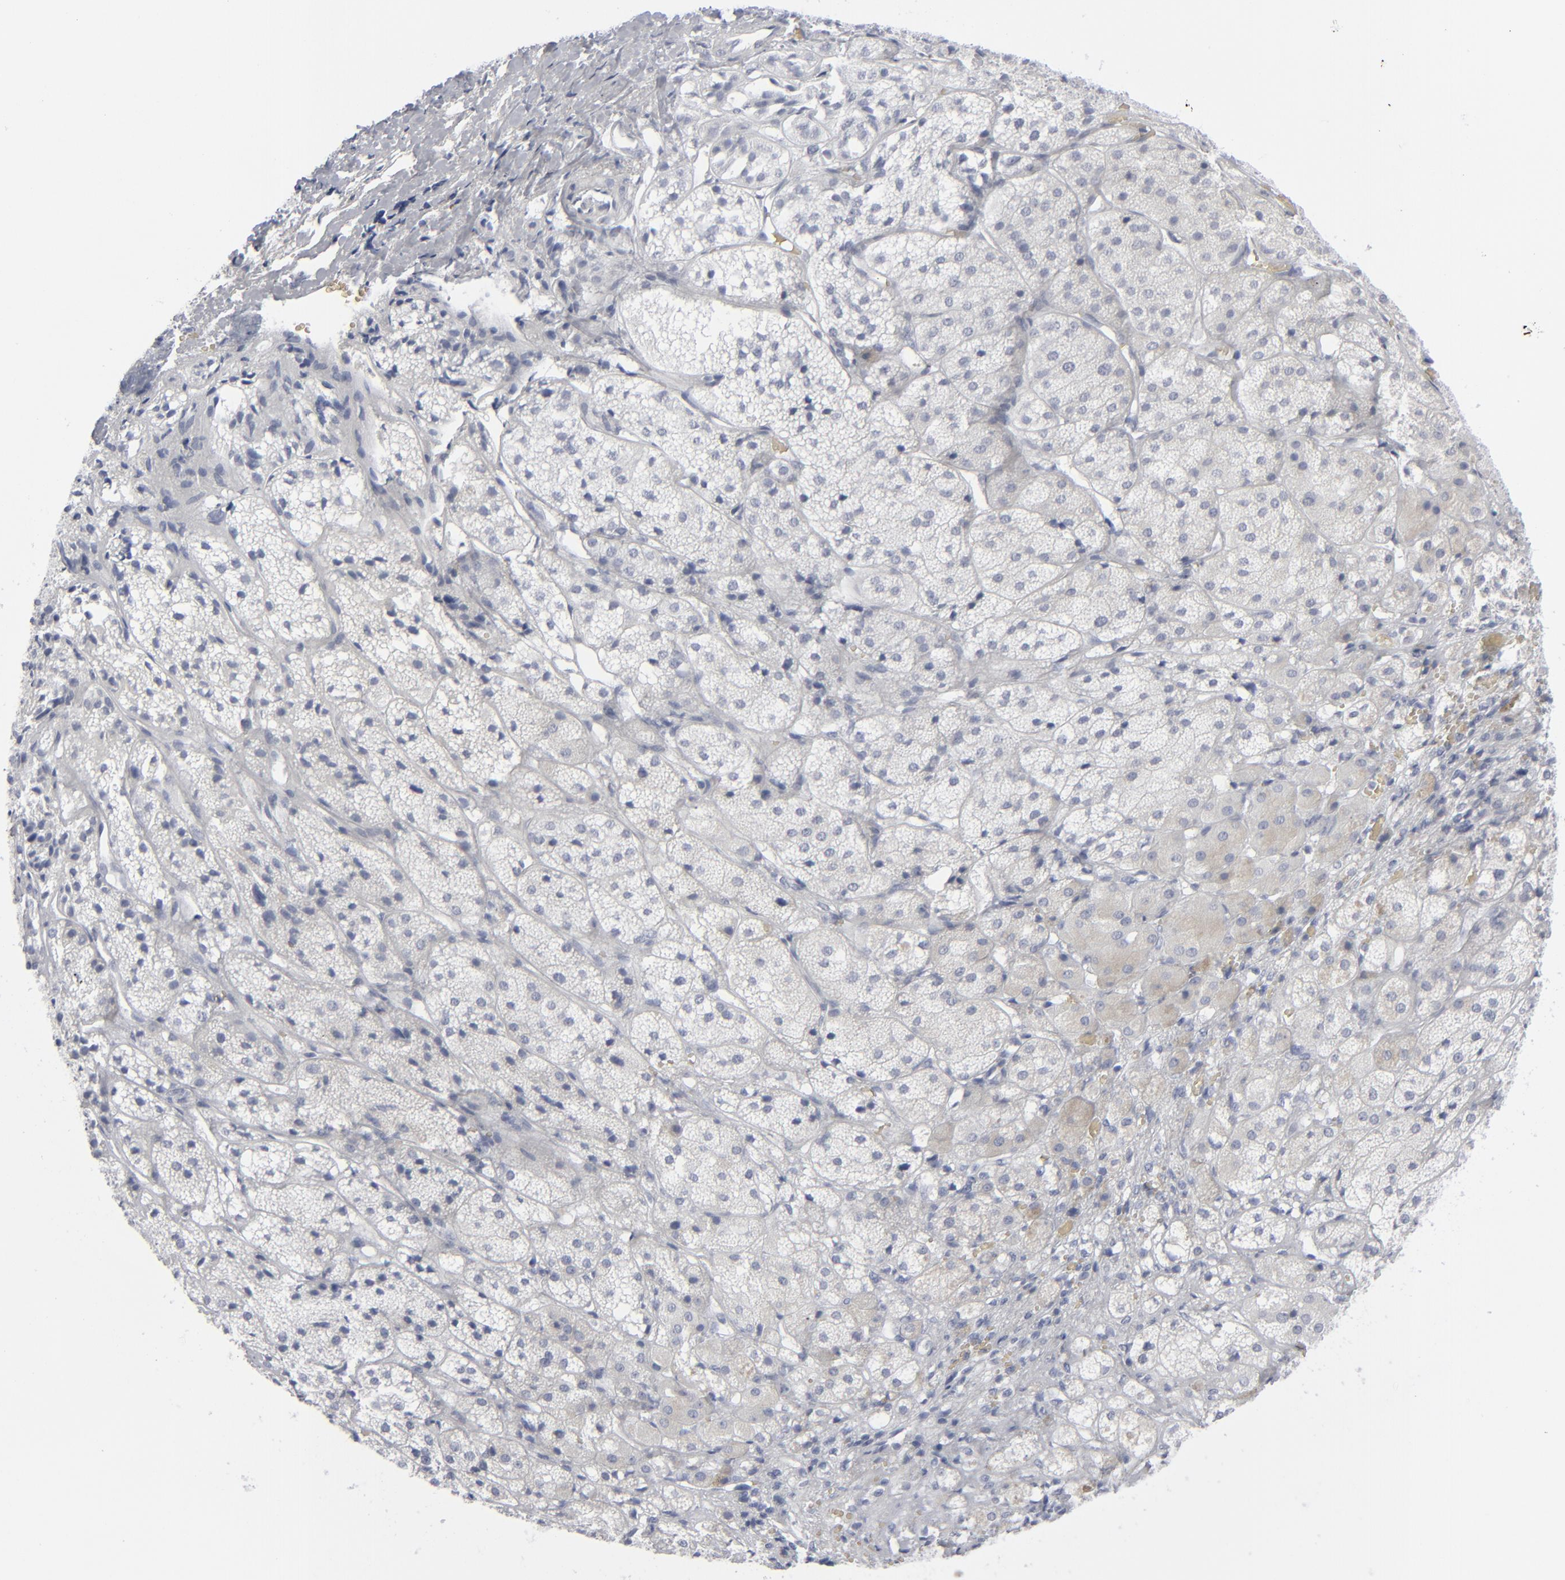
{"staining": {"intensity": "negative", "quantity": "none", "location": "none"}, "tissue": "adrenal gland", "cell_type": "Glandular cells", "image_type": "normal", "snomed": [{"axis": "morphology", "description": "Normal tissue, NOS"}, {"axis": "topography", "description": "Adrenal gland"}], "caption": "The immunohistochemistry (IHC) micrograph has no significant positivity in glandular cells of adrenal gland. (Stains: DAB (3,3'-diaminobenzidine) immunohistochemistry with hematoxylin counter stain, Microscopy: brightfield microscopy at high magnification).", "gene": "MSLN", "patient": {"sex": "female", "age": 71}}